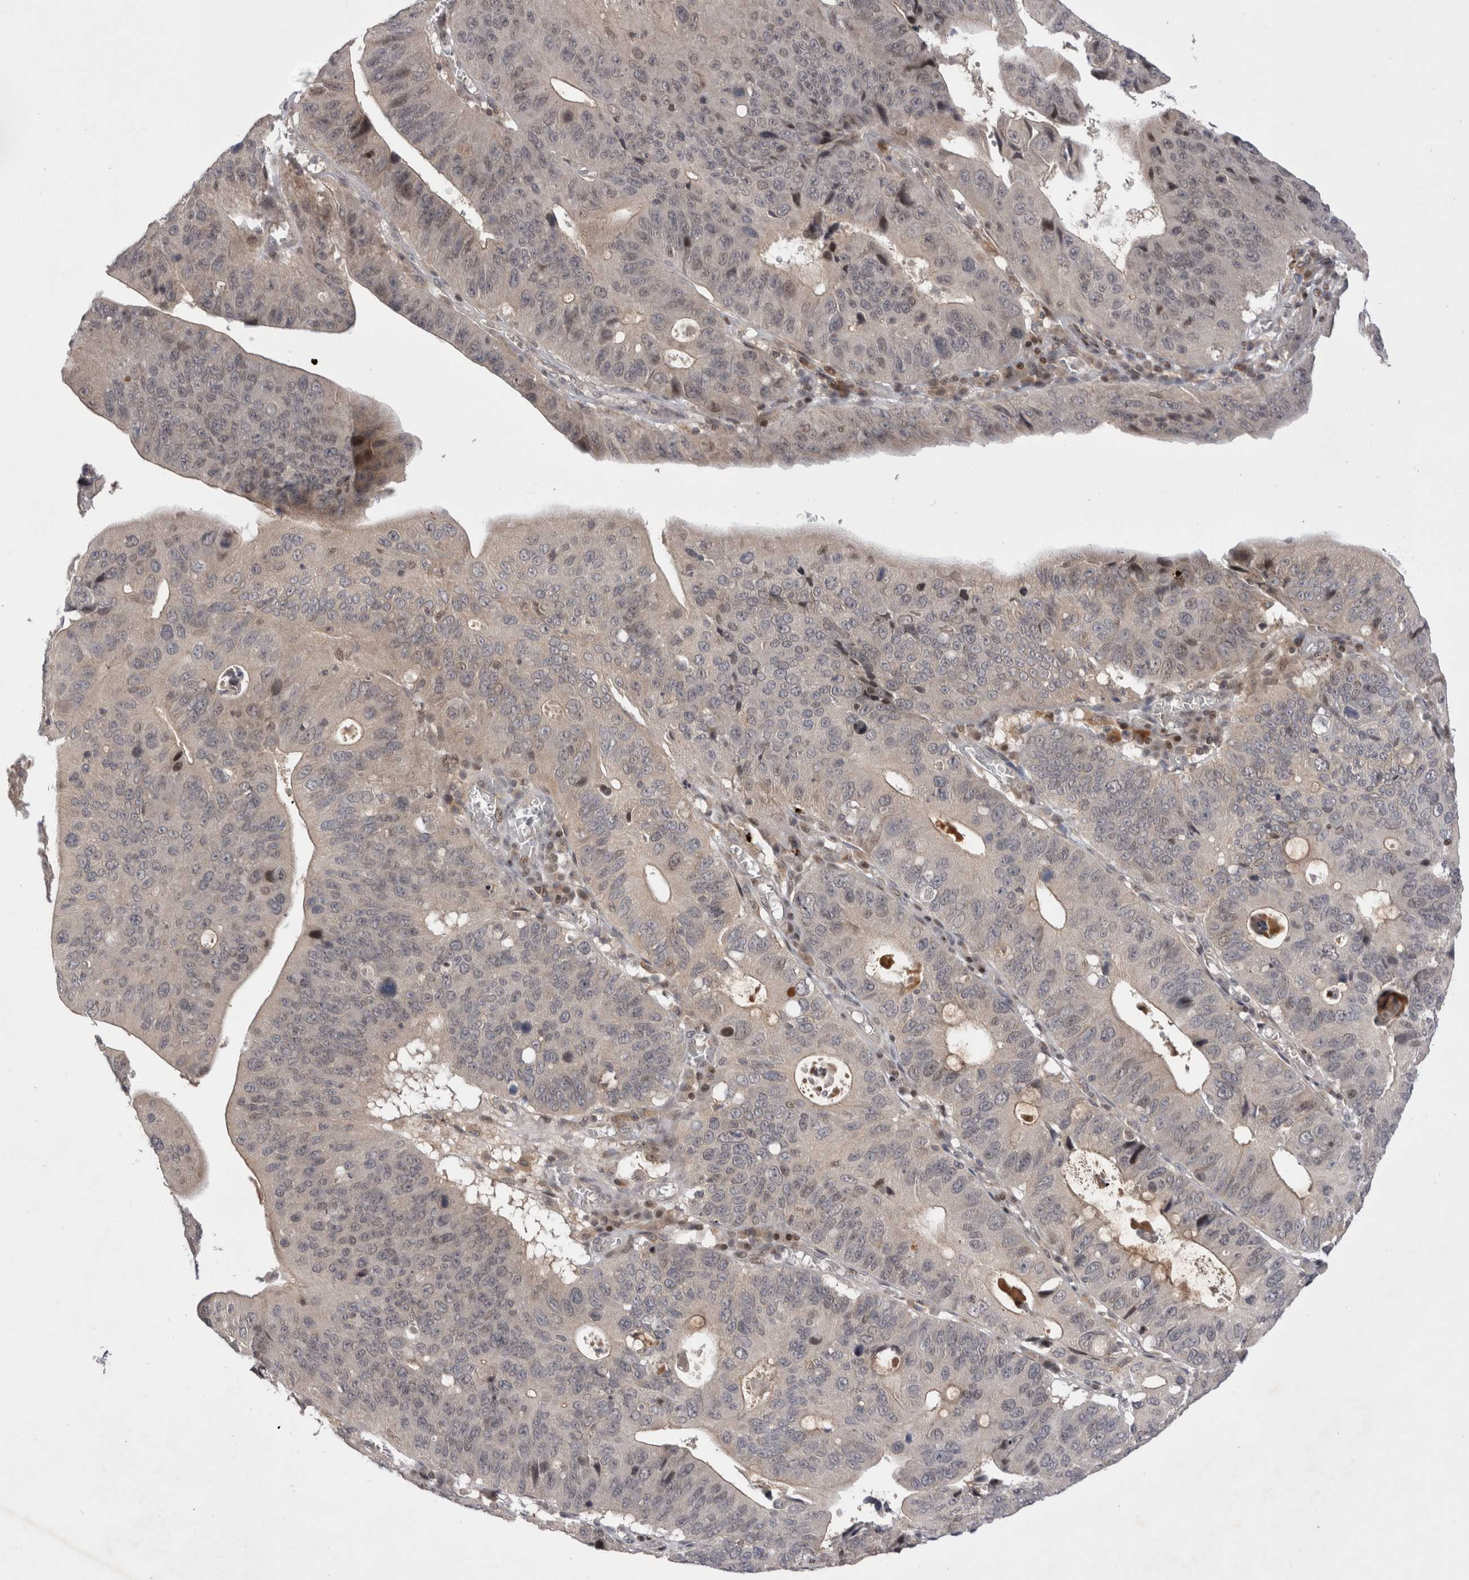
{"staining": {"intensity": "negative", "quantity": "none", "location": "none"}, "tissue": "stomach cancer", "cell_type": "Tumor cells", "image_type": "cancer", "snomed": [{"axis": "morphology", "description": "Adenocarcinoma, NOS"}, {"axis": "topography", "description": "Stomach"}], "caption": "DAB (3,3'-diaminobenzidine) immunohistochemical staining of stomach cancer (adenocarcinoma) displays no significant positivity in tumor cells.", "gene": "PLEKHM1", "patient": {"sex": "male", "age": 59}}